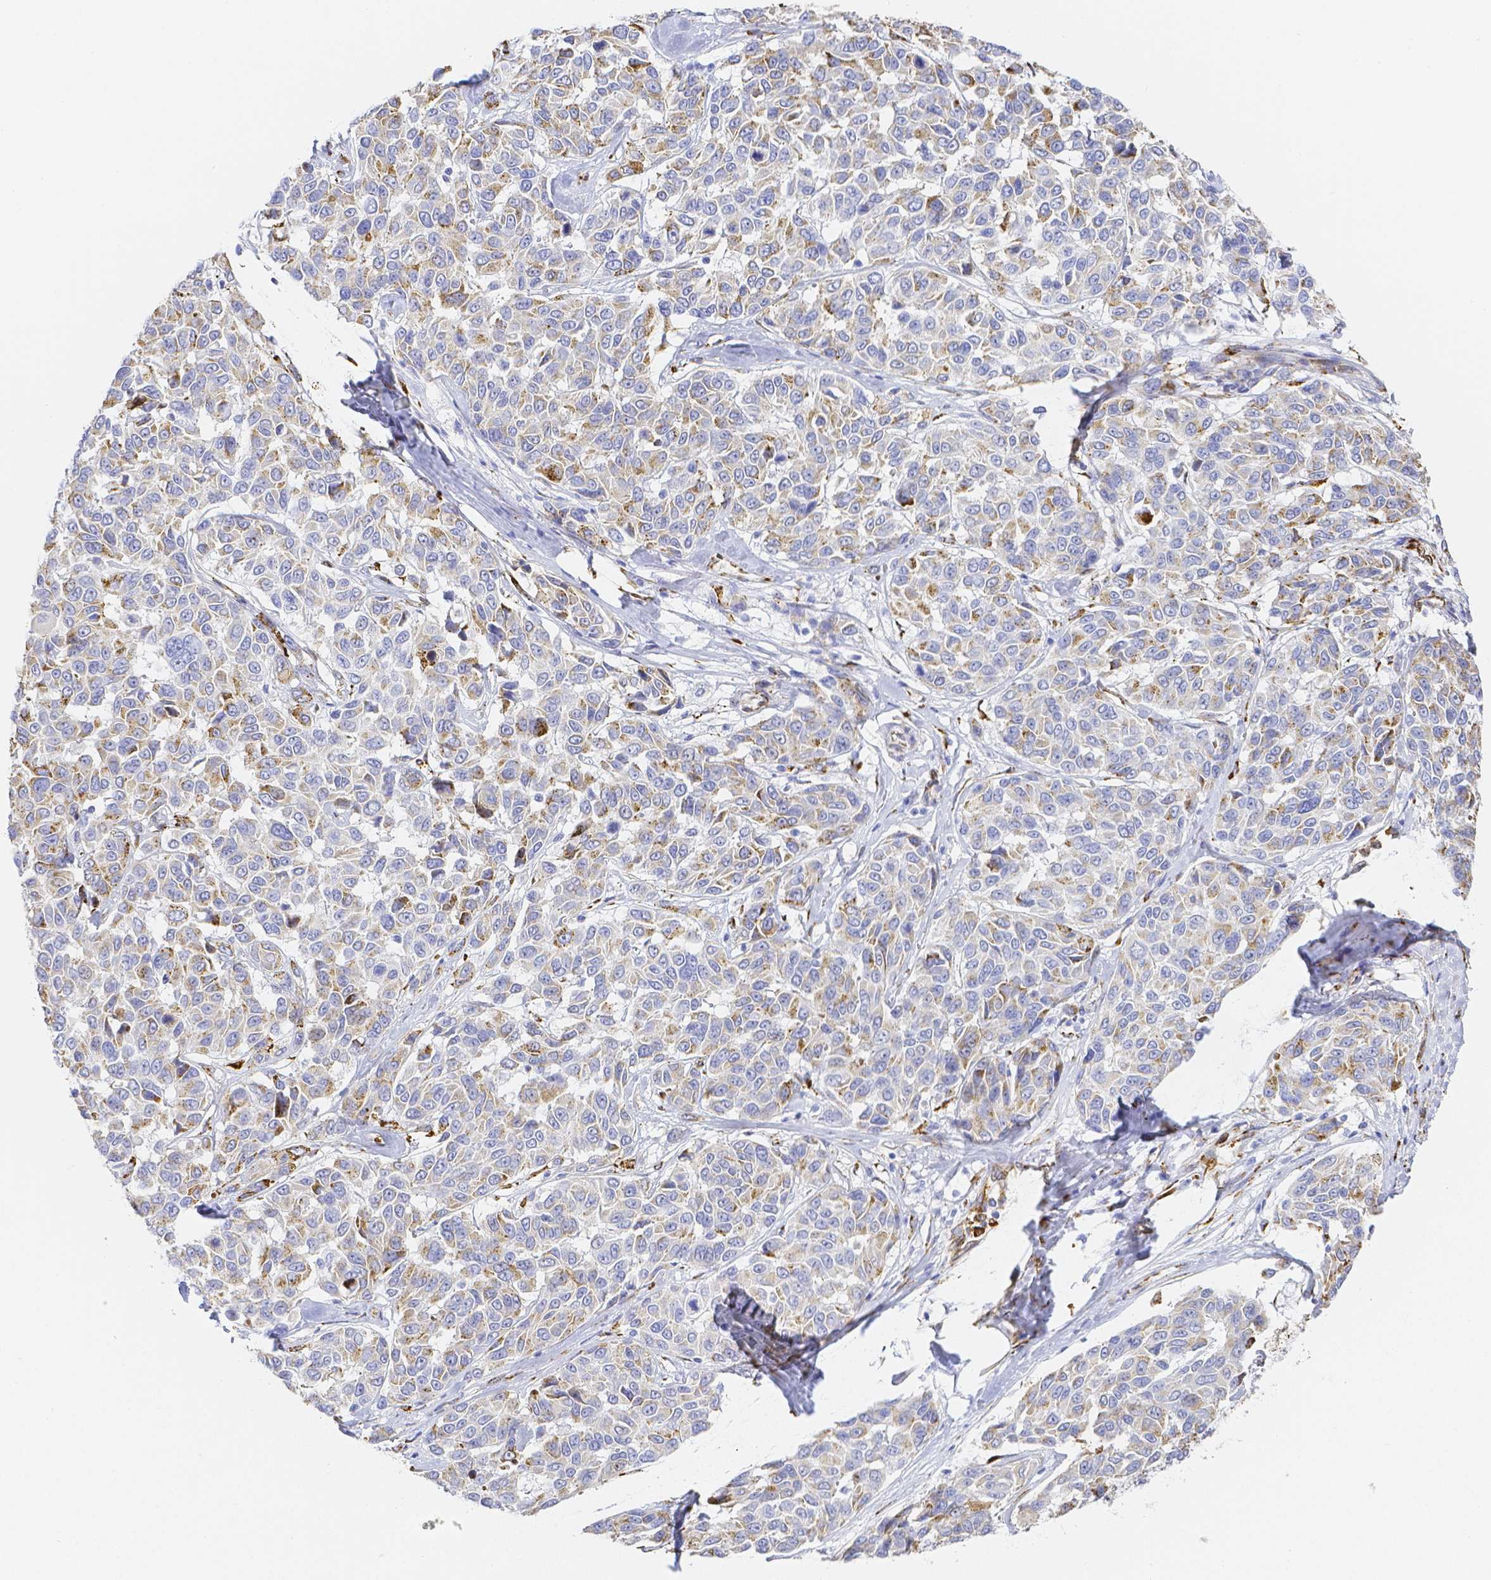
{"staining": {"intensity": "weak", "quantity": "<25%", "location": "cytoplasmic/membranous"}, "tissue": "melanoma", "cell_type": "Tumor cells", "image_type": "cancer", "snomed": [{"axis": "morphology", "description": "Malignant melanoma, NOS"}, {"axis": "topography", "description": "Skin"}], "caption": "DAB immunohistochemical staining of malignant melanoma exhibits no significant expression in tumor cells. (DAB immunohistochemistry visualized using brightfield microscopy, high magnification).", "gene": "SMURF1", "patient": {"sex": "female", "age": 66}}